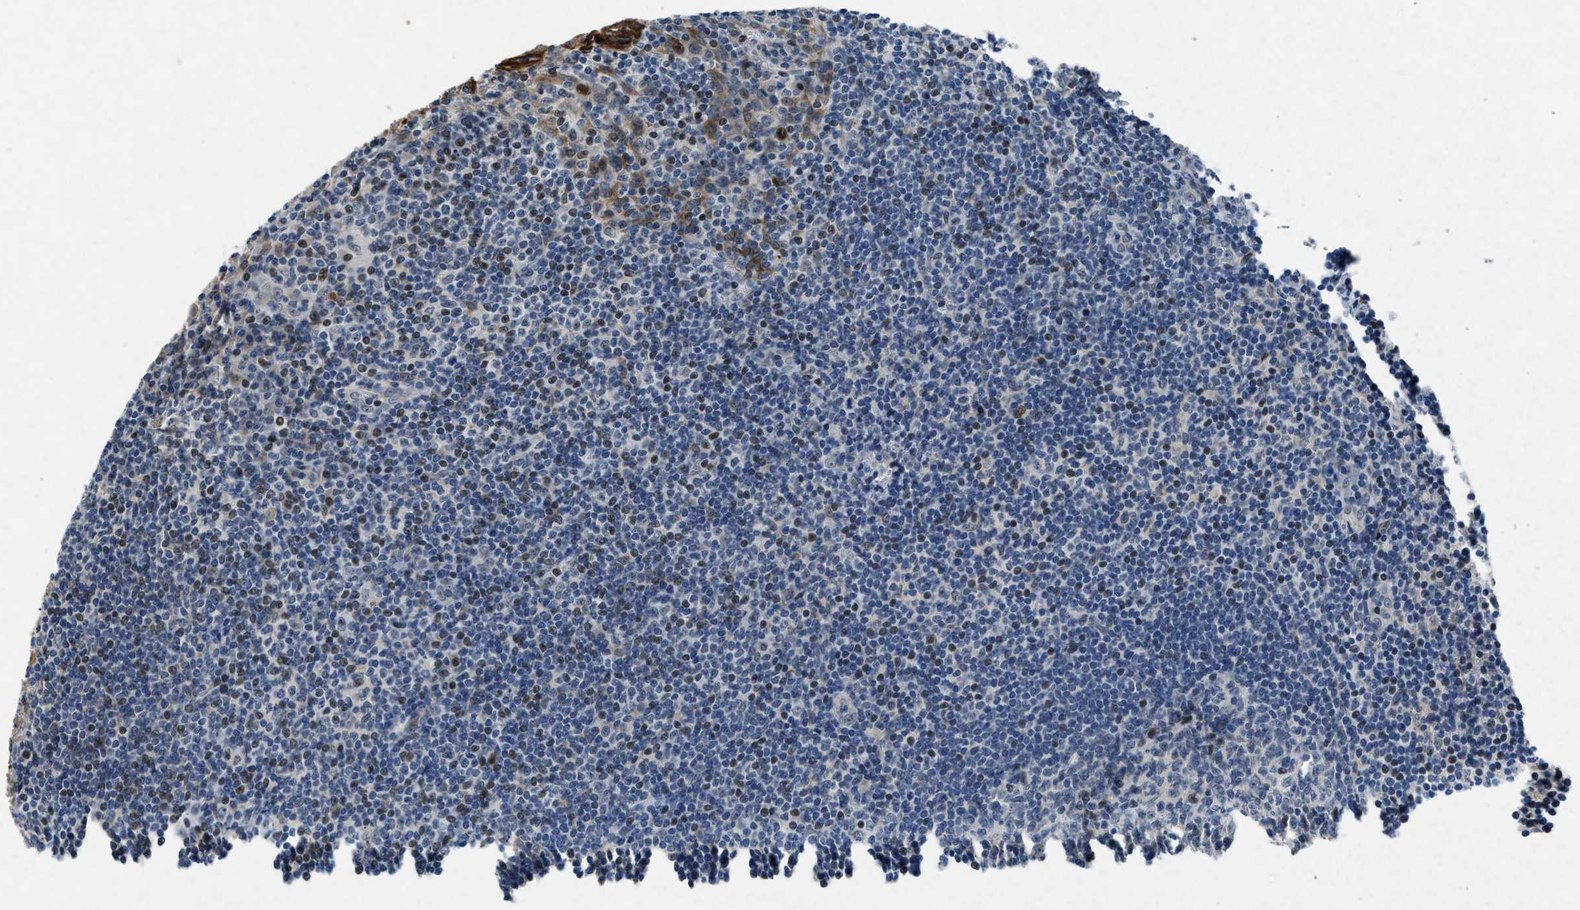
{"staining": {"intensity": "negative", "quantity": "none", "location": "none"}, "tissue": "tonsil", "cell_type": "Germinal center cells", "image_type": "normal", "snomed": [{"axis": "morphology", "description": "Normal tissue, NOS"}, {"axis": "topography", "description": "Tonsil"}], "caption": "DAB immunohistochemical staining of benign human tonsil reveals no significant expression in germinal center cells. (DAB IHC visualized using brightfield microscopy, high magnification).", "gene": "PHLDA1", "patient": {"sex": "male", "age": 37}}